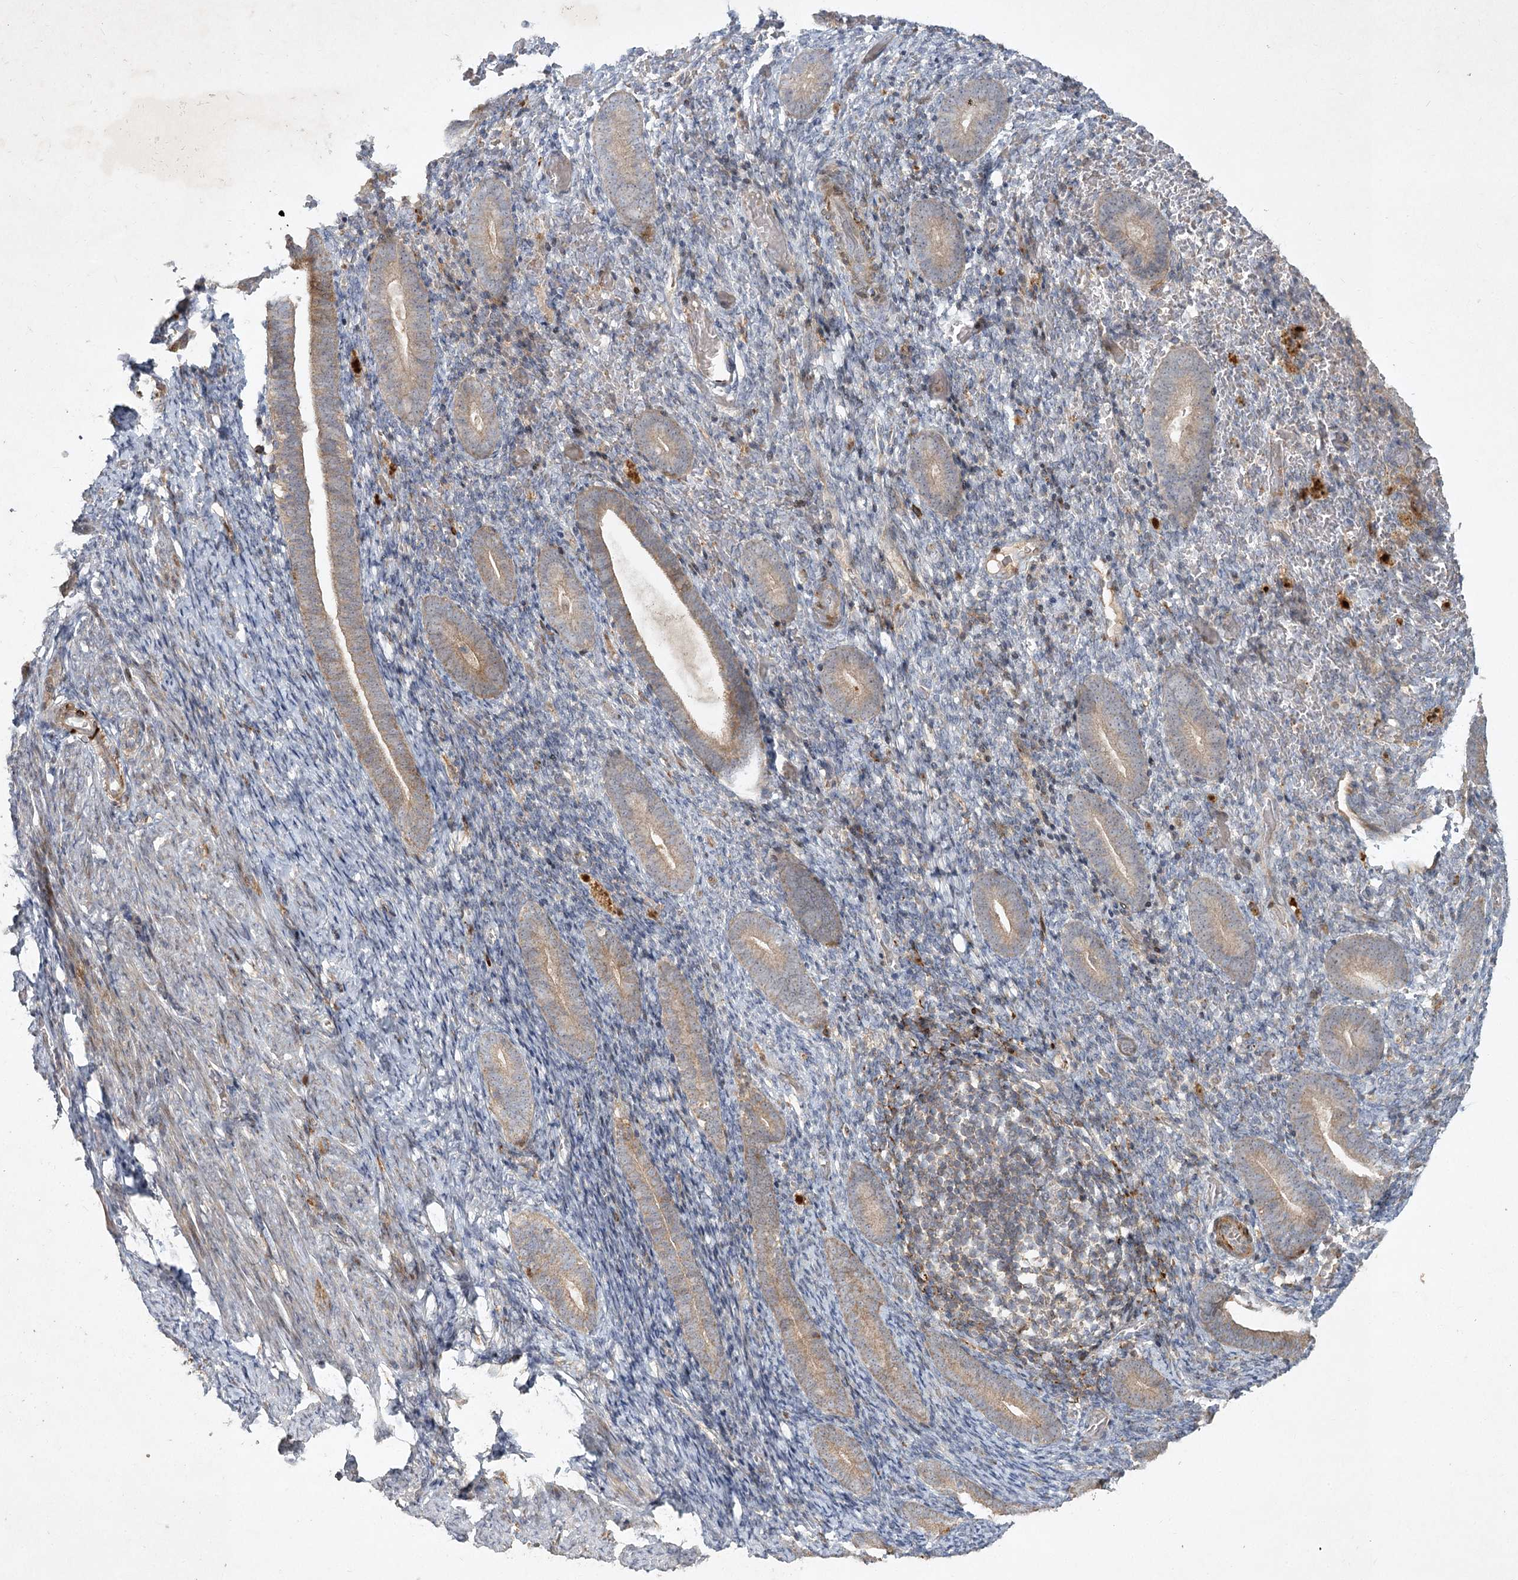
{"staining": {"intensity": "negative", "quantity": "none", "location": "none"}, "tissue": "endometrium", "cell_type": "Cells in endometrial stroma", "image_type": "normal", "snomed": [{"axis": "morphology", "description": "Normal tissue, NOS"}, {"axis": "topography", "description": "Endometrium"}], "caption": "Cells in endometrial stroma show no significant protein positivity in benign endometrium. (Stains: DAB IHC with hematoxylin counter stain, Microscopy: brightfield microscopy at high magnification).", "gene": "KBTBD4", "patient": {"sex": "female", "age": 51}}